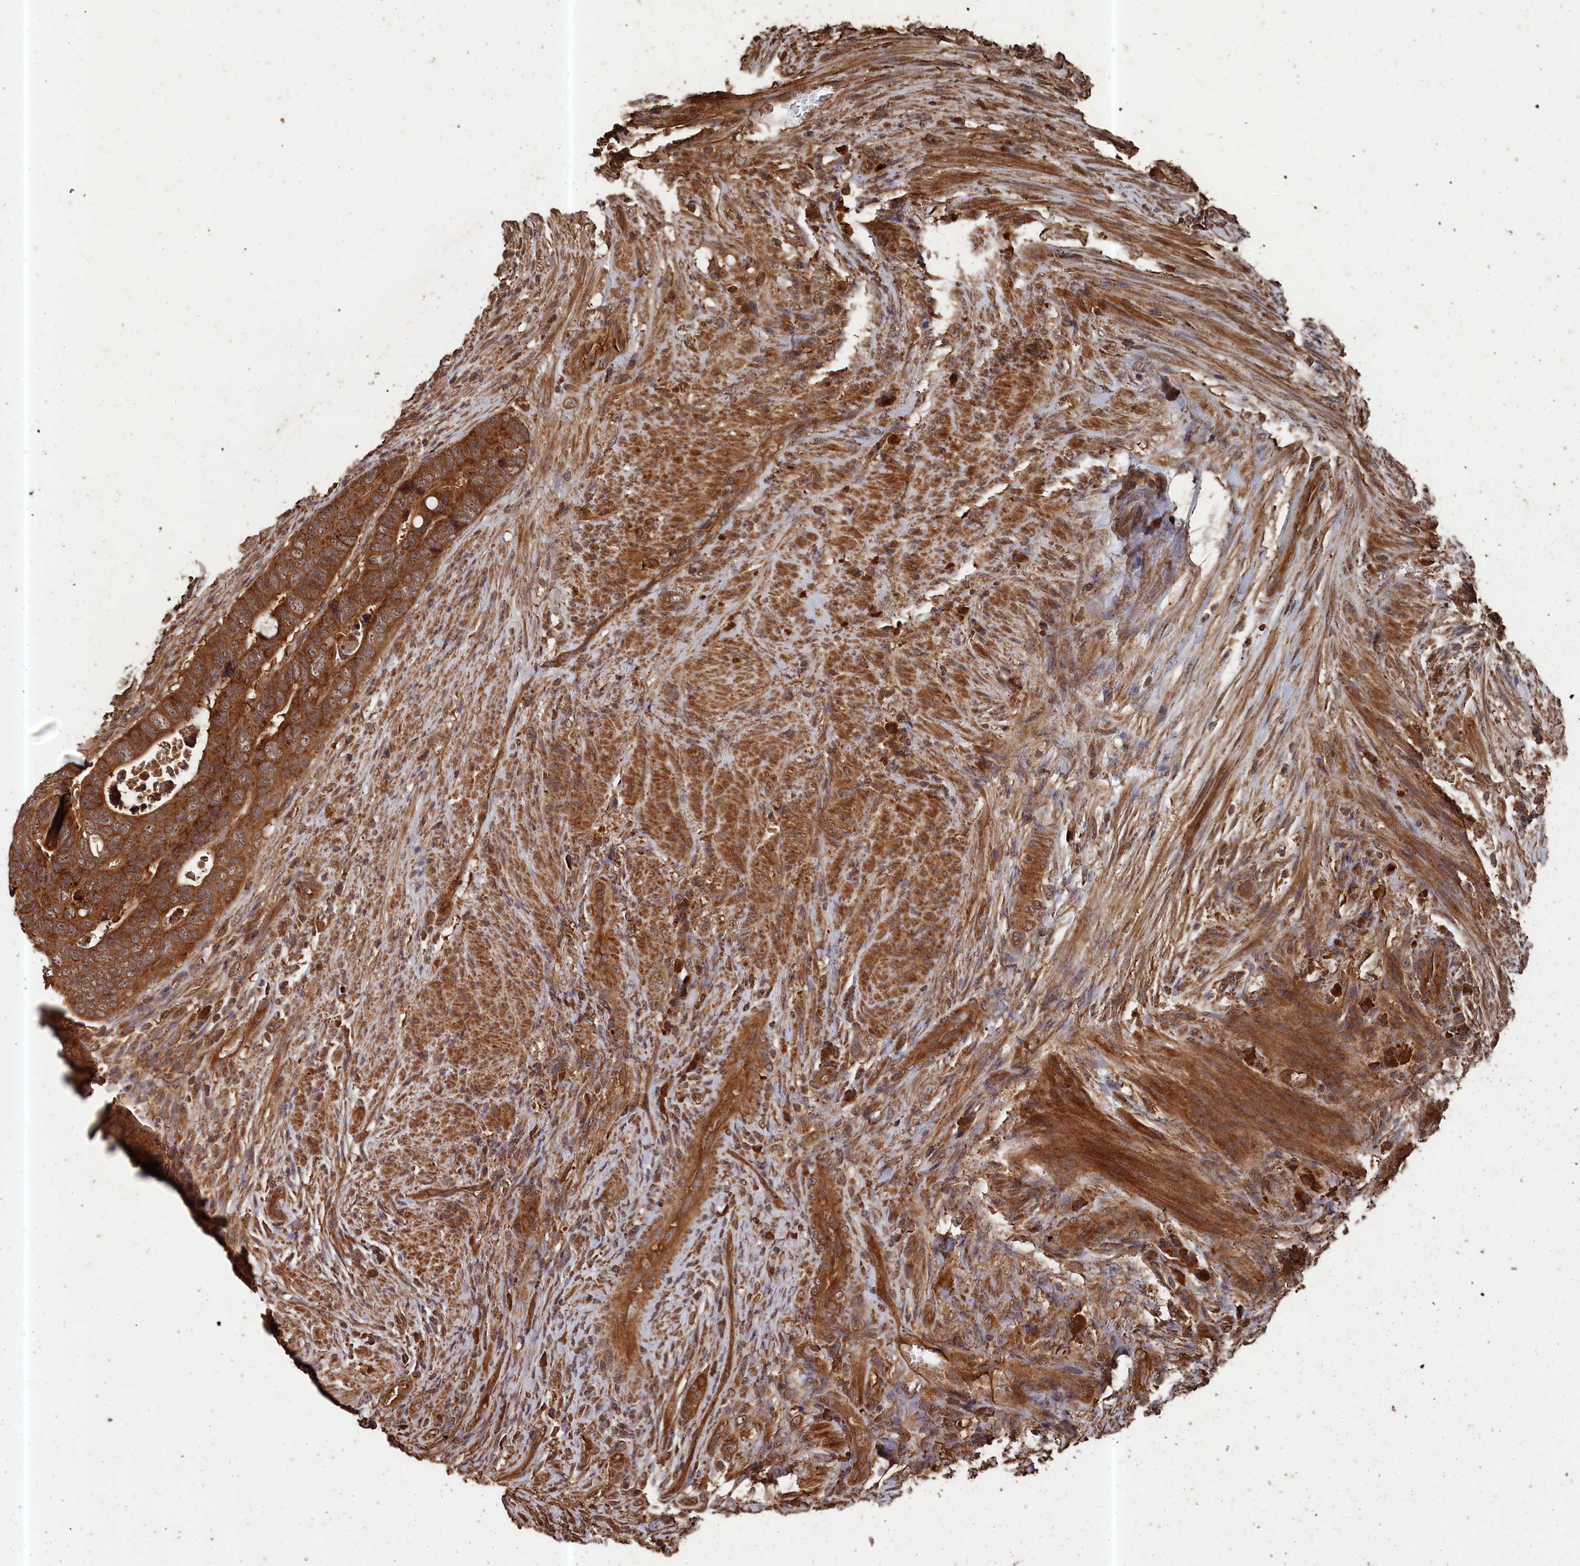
{"staining": {"intensity": "moderate", "quantity": ">75%", "location": "cytoplasmic/membranous"}, "tissue": "colorectal cancer", "cell_type": "Tumor cells", "image_type": "cancer", "snomed": [{"axis": "morphology", "description": "Adenocarcinoma, NOS"}, {"axis": "topography", "description": "Rectum"}], "caption": "About >75% of tumor cells in human adenocarcinoma (colorectal) demonstrate moderate cytoplasmic/membranous protein positivity as visualized by brown immunohistochemical staining.", "gene": "SNX33", "patient": {"sex": "female", "age": 78}}